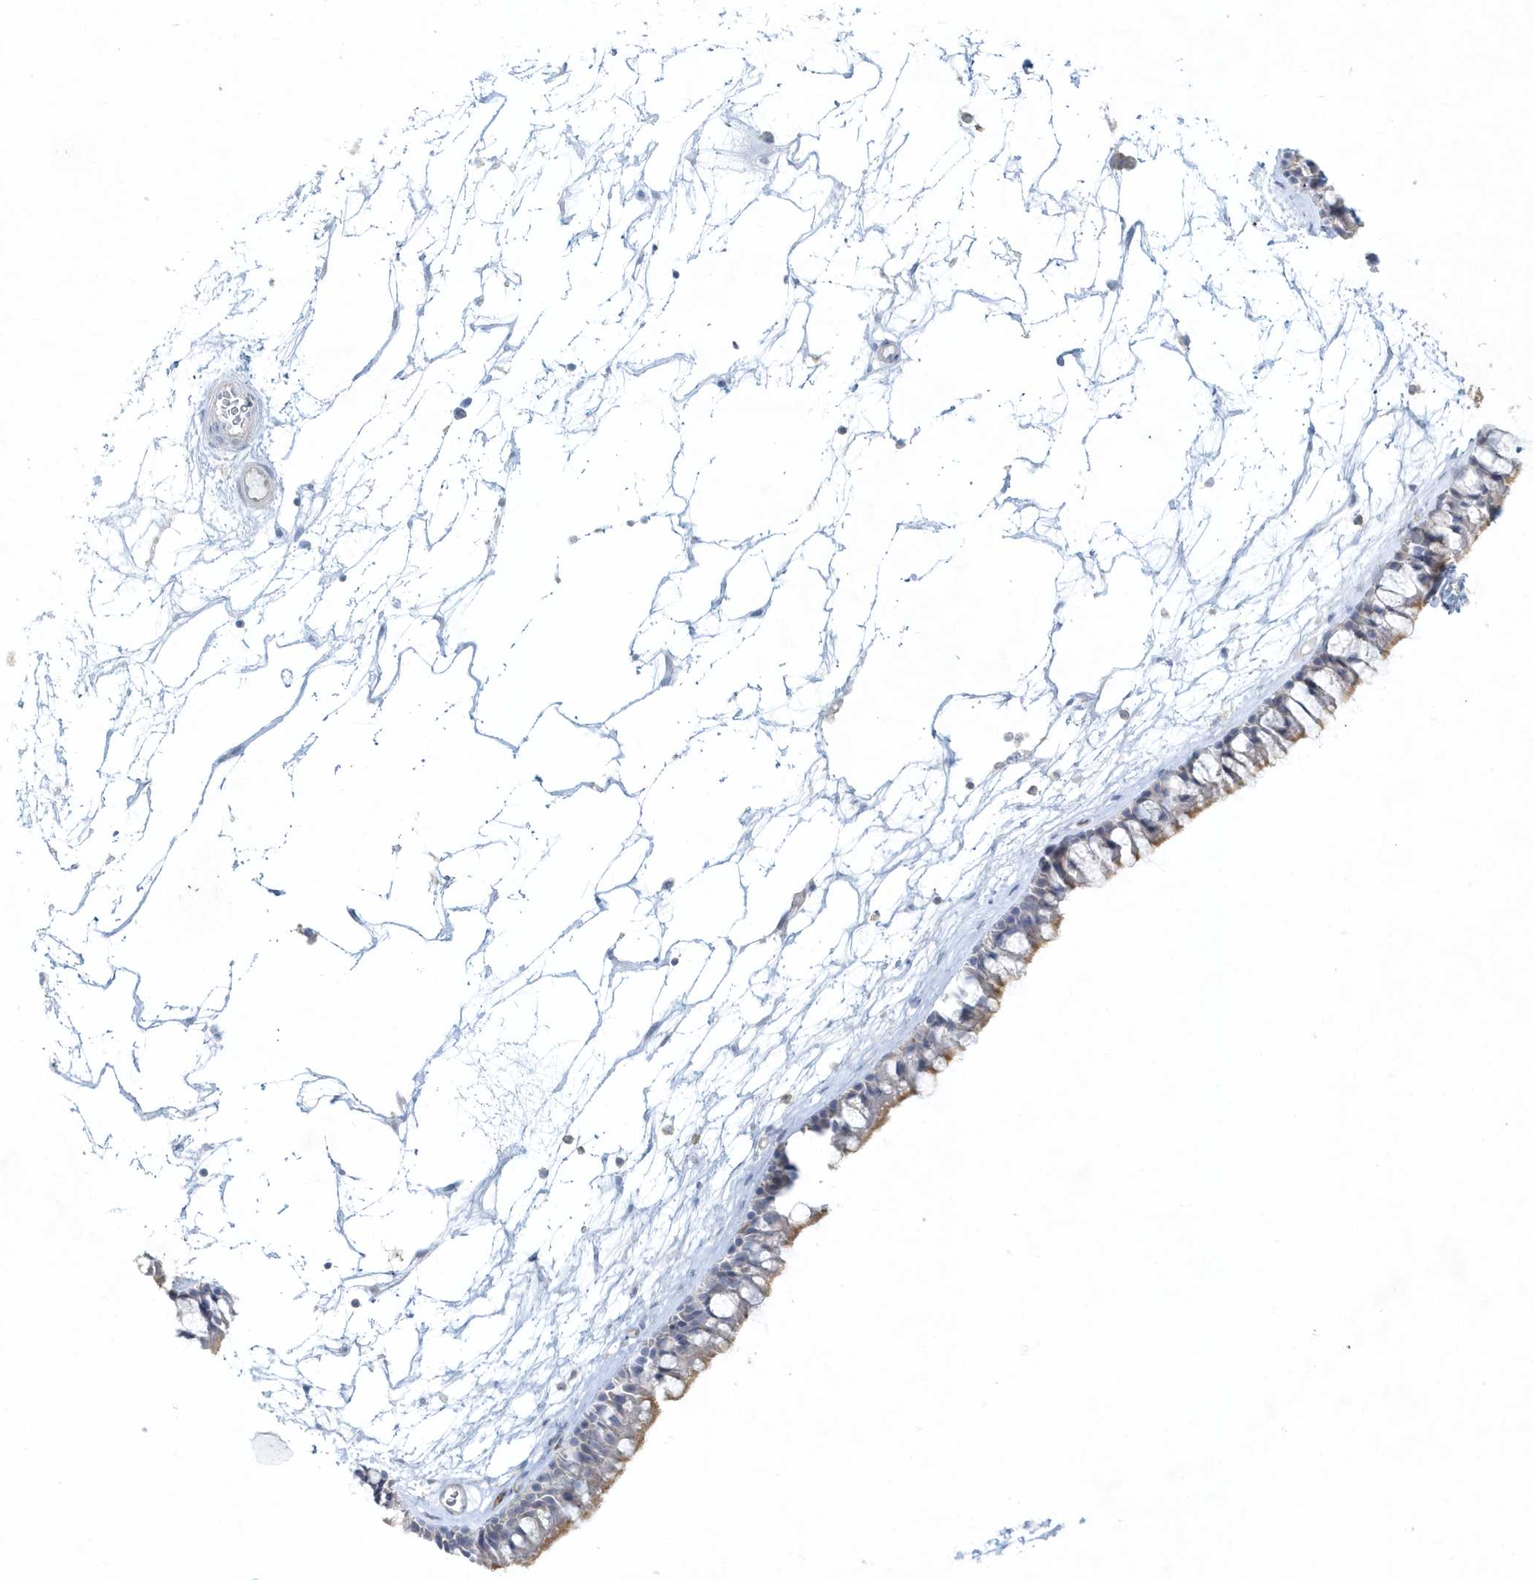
{"staining": {"intensity": "weak", "quantity": "25%-75%", "location": "cytoplasmic/membranous"}, "tissue": "nasopharynx", "cell_type": "Respiratory epithelial cells", "image_type": "normal", "snomed": [{"axis": "morphology", "description": "Normal tissue, NOS"}, {"axis": "topography", "description": "Nasopharynx"}], "caption": "IHC micrograph of benign human nasopharynx stained for a protein (brown), which exhibits low levels of weak cytoplasmic/membranous positivity in approximately 25%-75% of respiratory epithelial cells.", "gene": "DNAH1", "patient": {"sex": "male", "age": 64}}